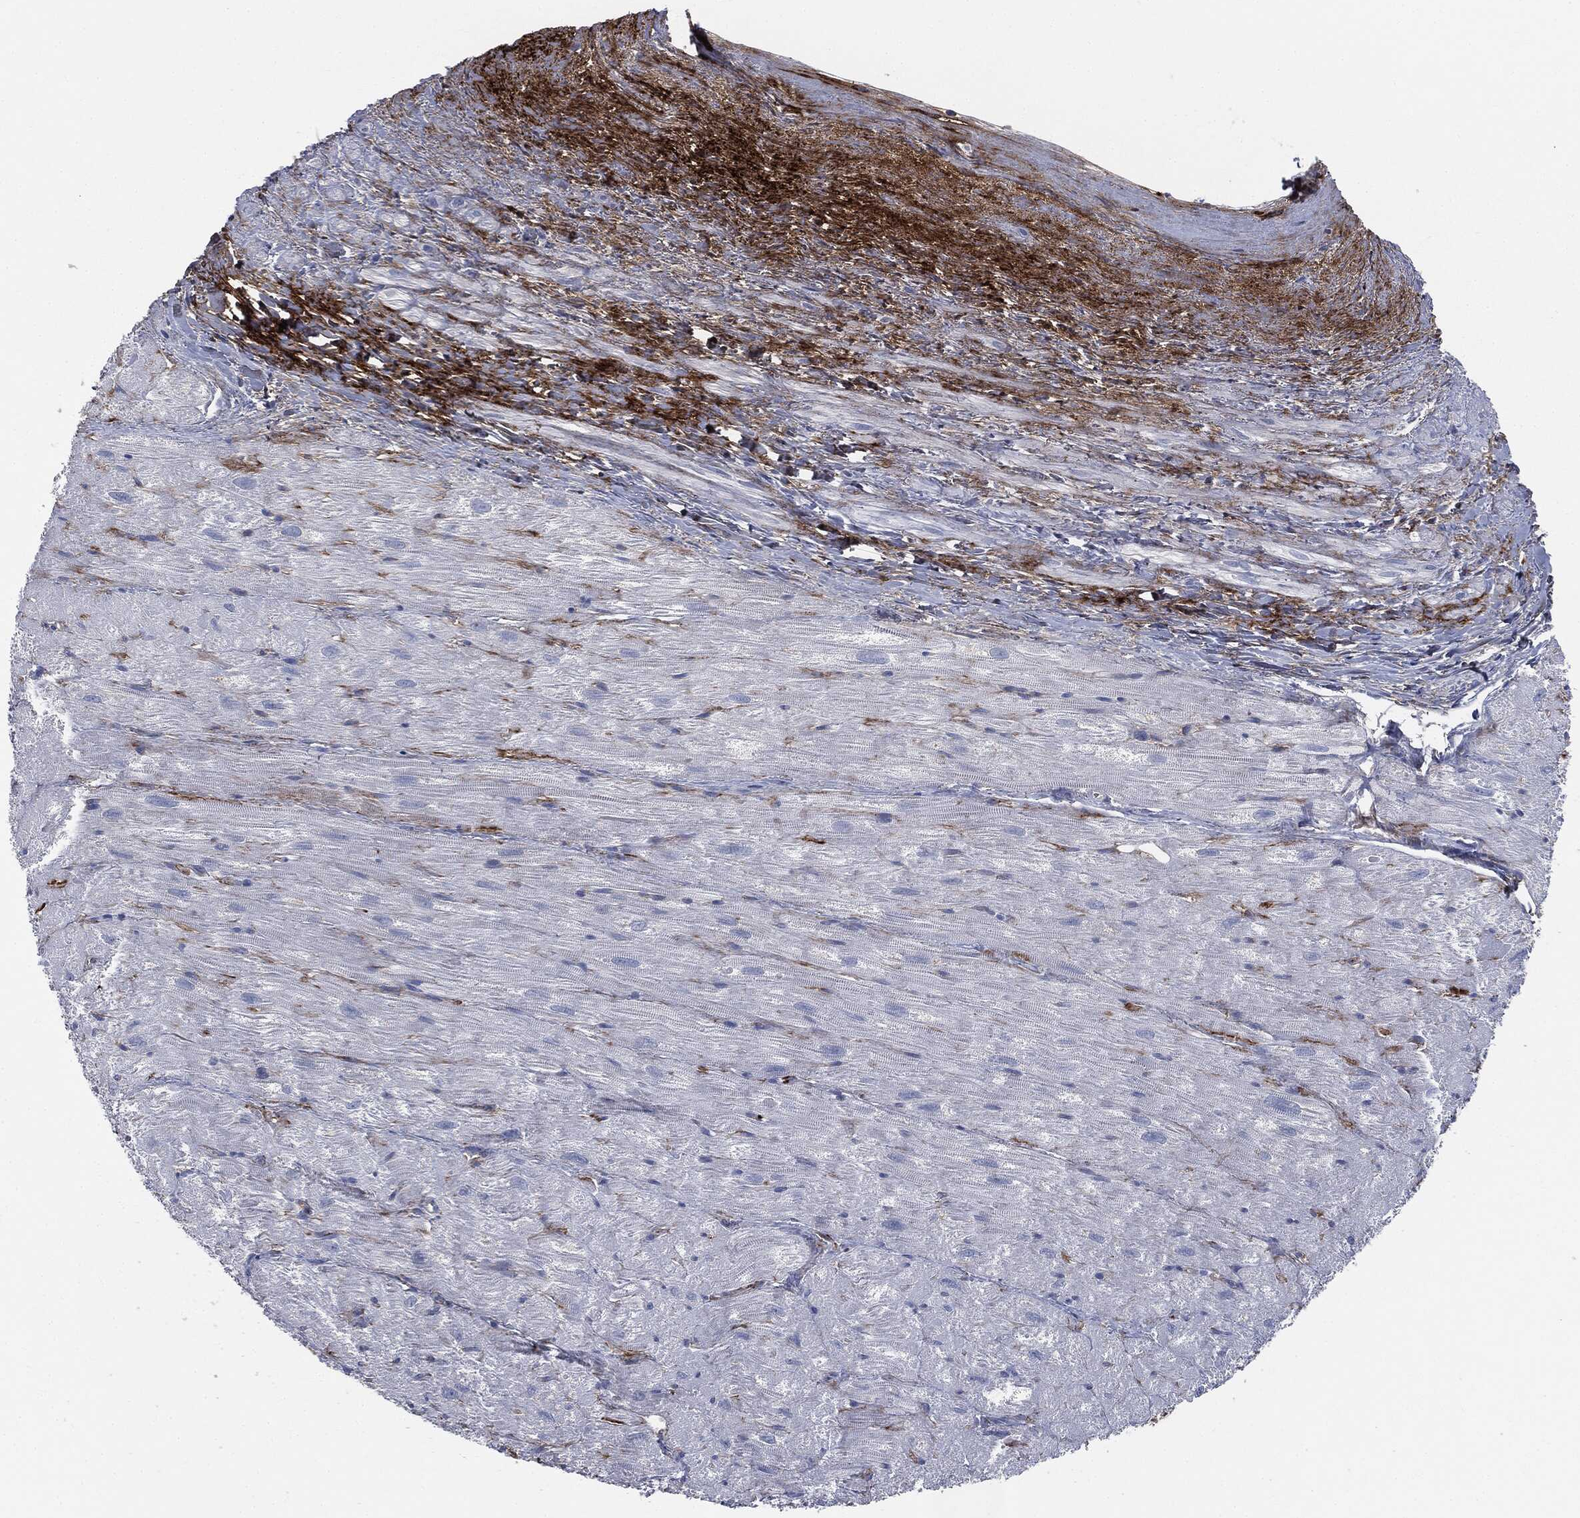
{"staining": {"intensity": "negative", "quantity": "none", "location": "none"}, "tissue": "heart muscle", "cell_type": "Cardiomyocytes", "image_type": "normal", "snomed": [{"axis": "morphology", "description": "Normal tissue, NOS"}, {"axis": "topography", "description": "Heart"}], "caption": "The immunohistochemistry (IHC) micrograph has no significant expression in cardiomyocytes of heart muscle.", "gene": "APOB", "patient": {"sex": "male", "age": 62}}